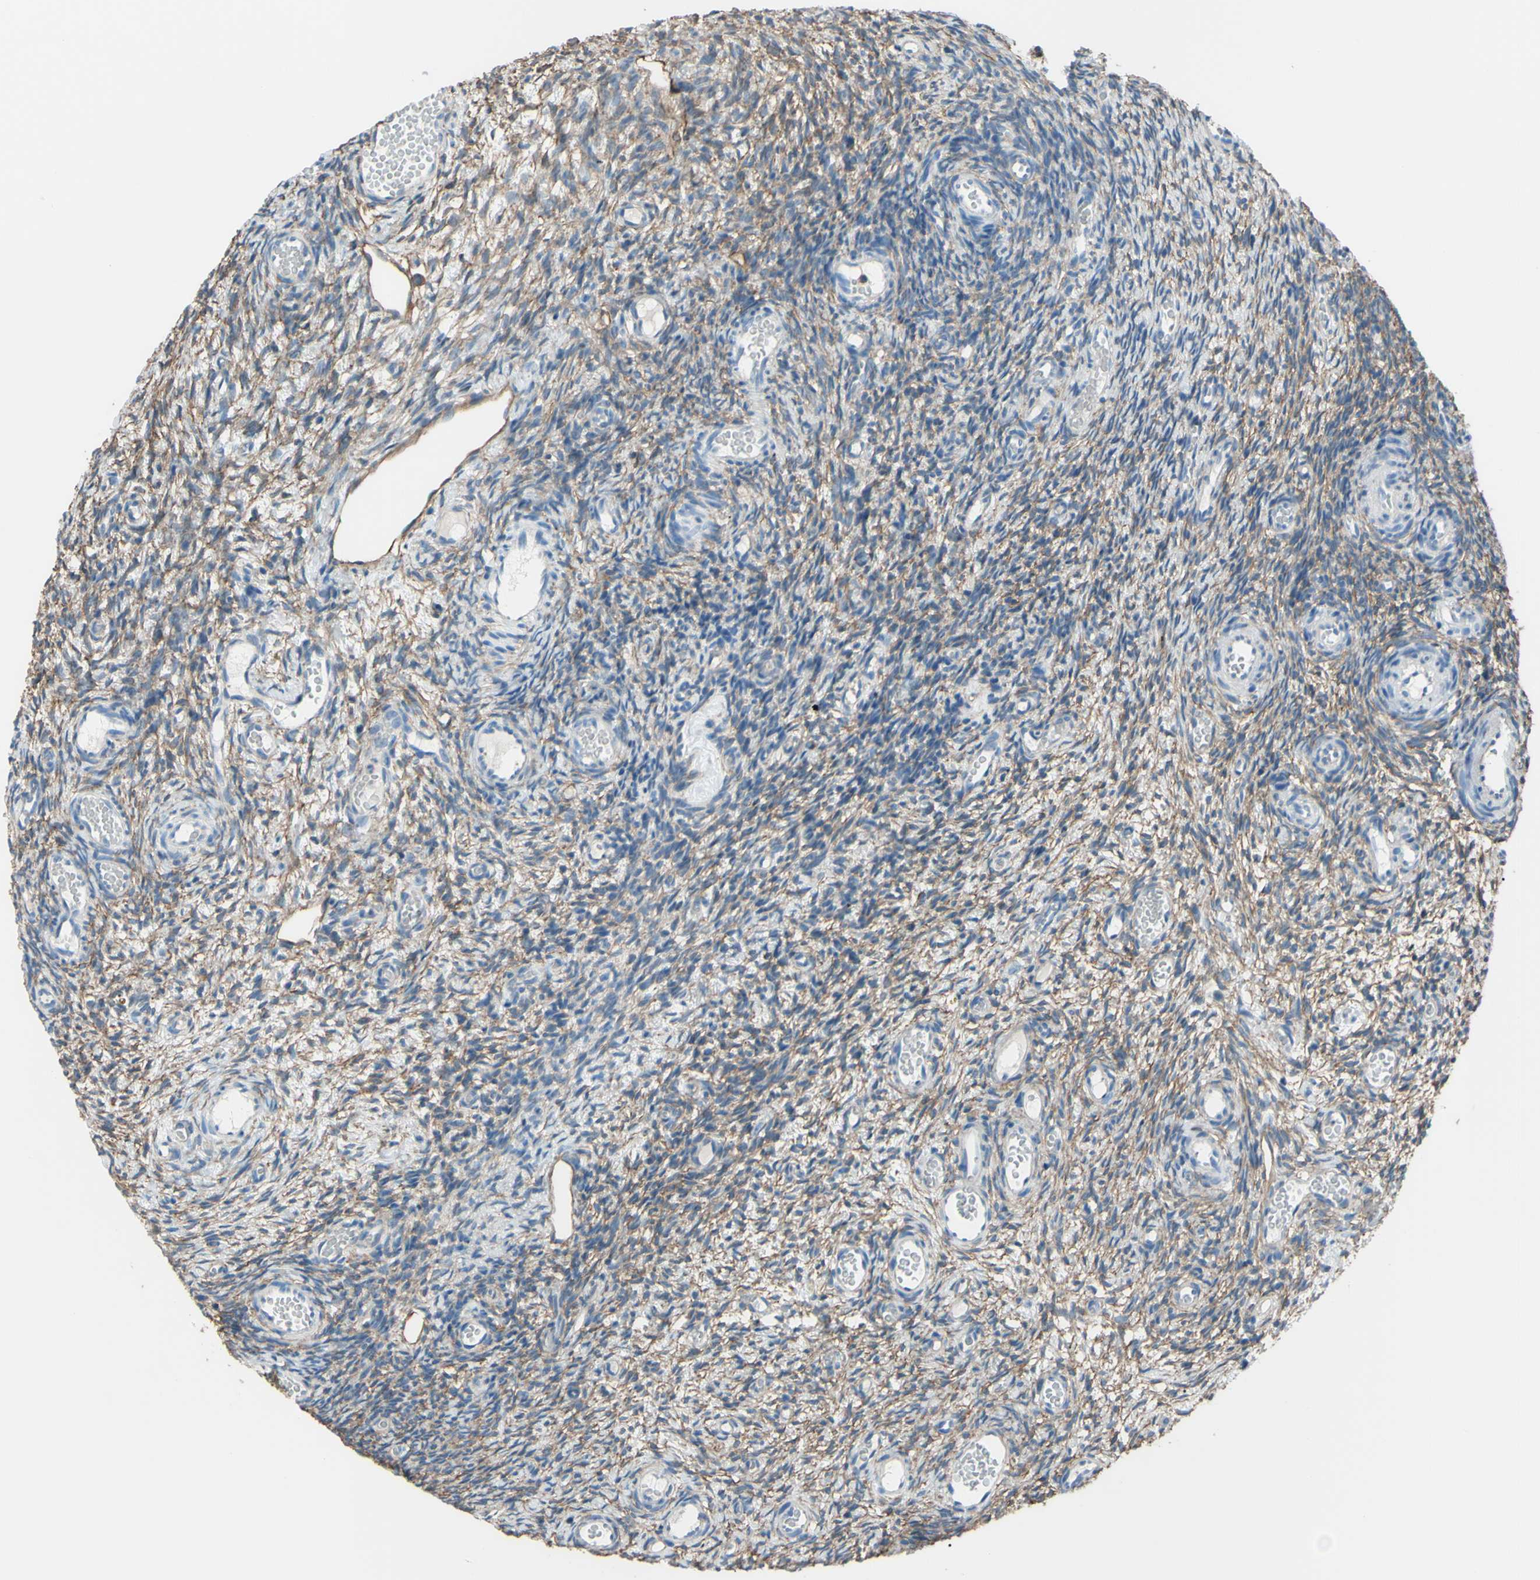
{"staining": {"intensity": "negative", "quantity": "none", "location": "none"}, "tissue": "ovary", "cell_type": "Follicle cells", "image_type": "normal", "snomed": [{"axis": "morphology", "description": "Normal tissue, NOS"}, {"axis": "topography", "description": "Ovary"}], "caption": "IHC of unremarkable human ovary exhibits no staining in follicle cells.", "gene": "ADD1", "patient": {"sex": "female", "age": 35}}